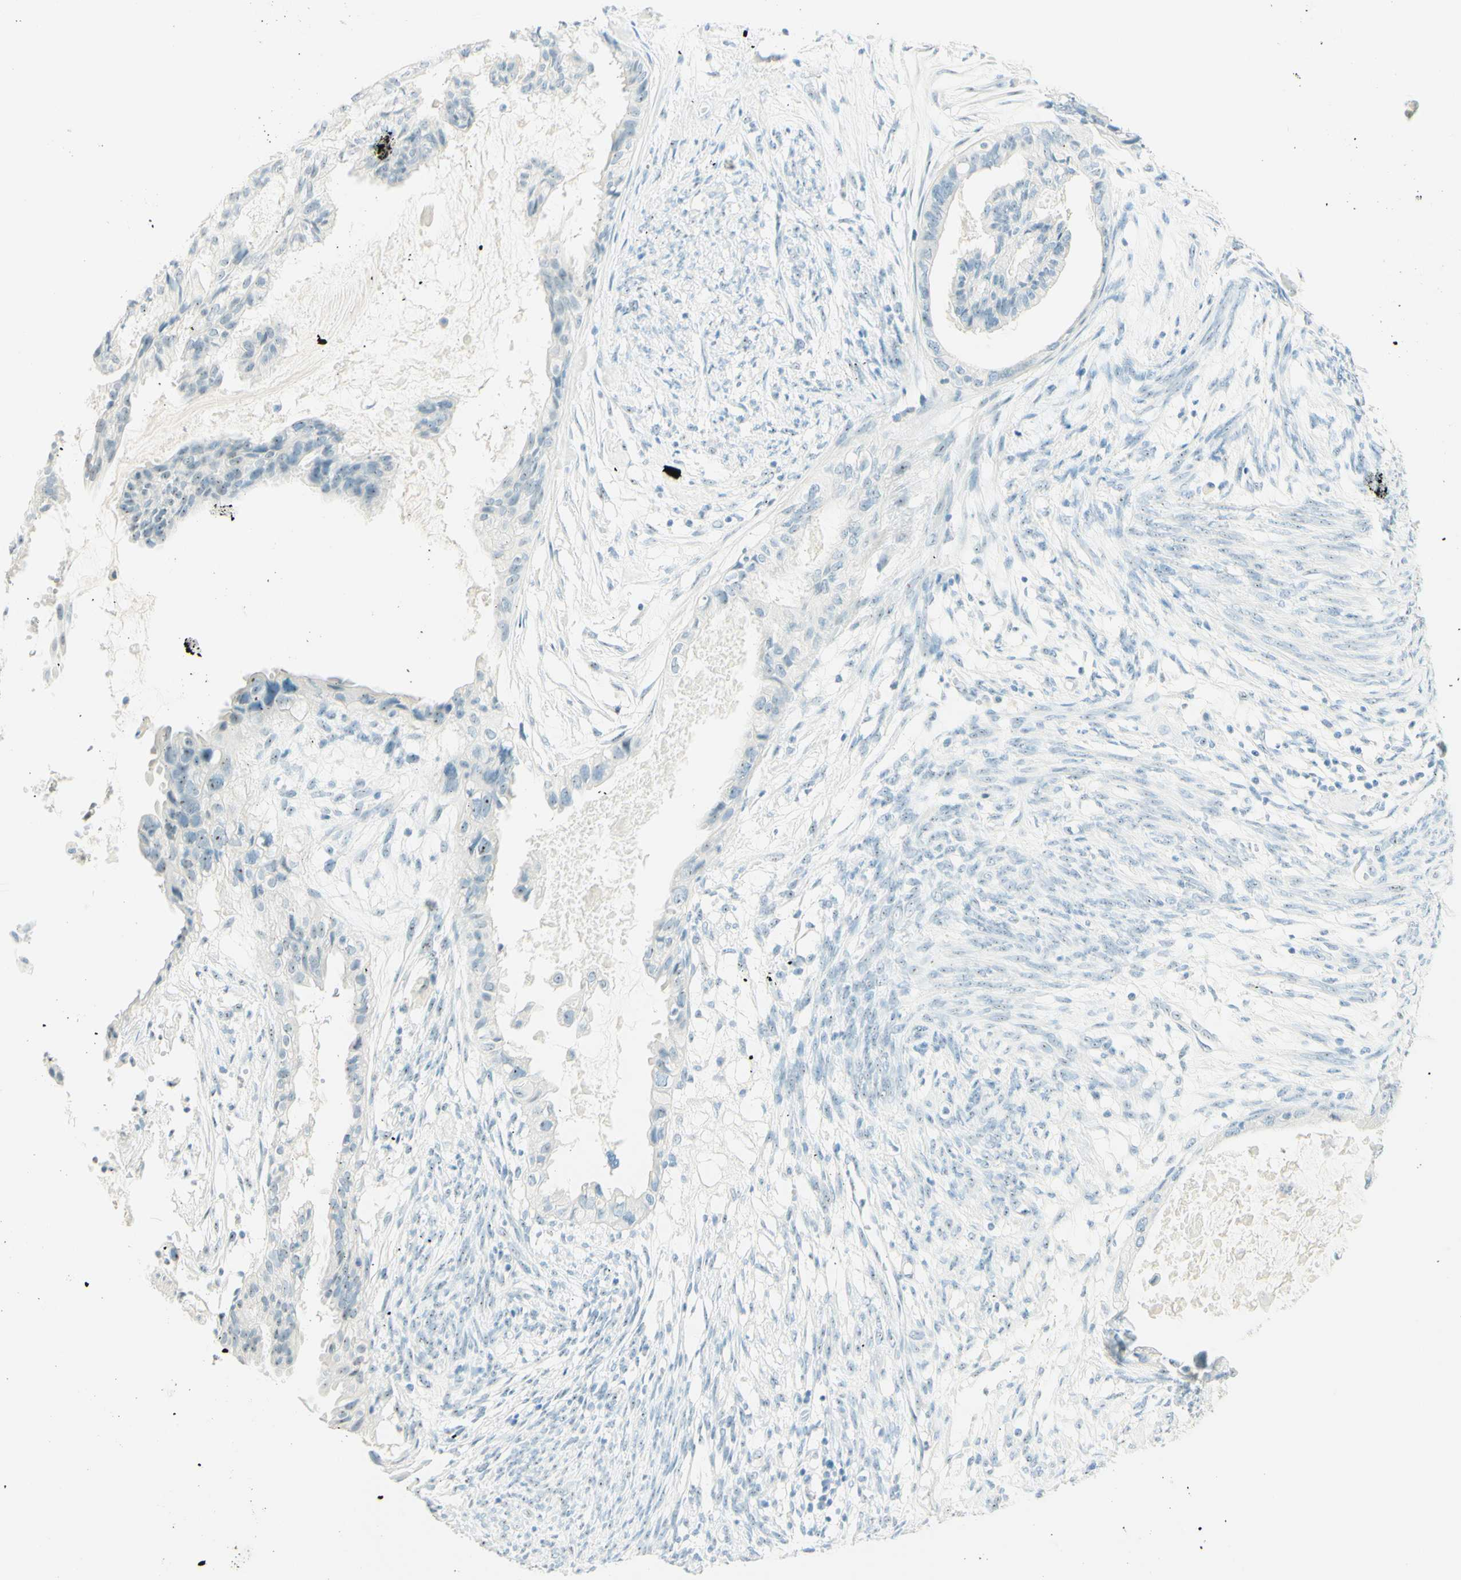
{"staining": {"intensity": "negative", "quantity": "none", "location": "none"}, "tissue": "cervical cancer", "cell_type": "Tumor cells", "image_type": "cancer", "snomed": [{"axis": "morphology", "description": "Normal tissue, NOS"}, {"axis": "morphology", "description": "Adenocarcinoma, NOS"}, {"axis": "topography", "description": "Cervix"}, {"axis": "topography", "description": "Endometrium"}], "caption": "DAB (3,3'-diaminobenzidine) immunohistochemical staining of cervical cancer (adenocarcinoma) reveals no significant staining in tumor cells. The staining is performed using DAB brown chromogen with nuclei counter-stained in using hematoxylin.", "gene": "FMR1NB", "patient": {"sex": "female", "age": 86}}